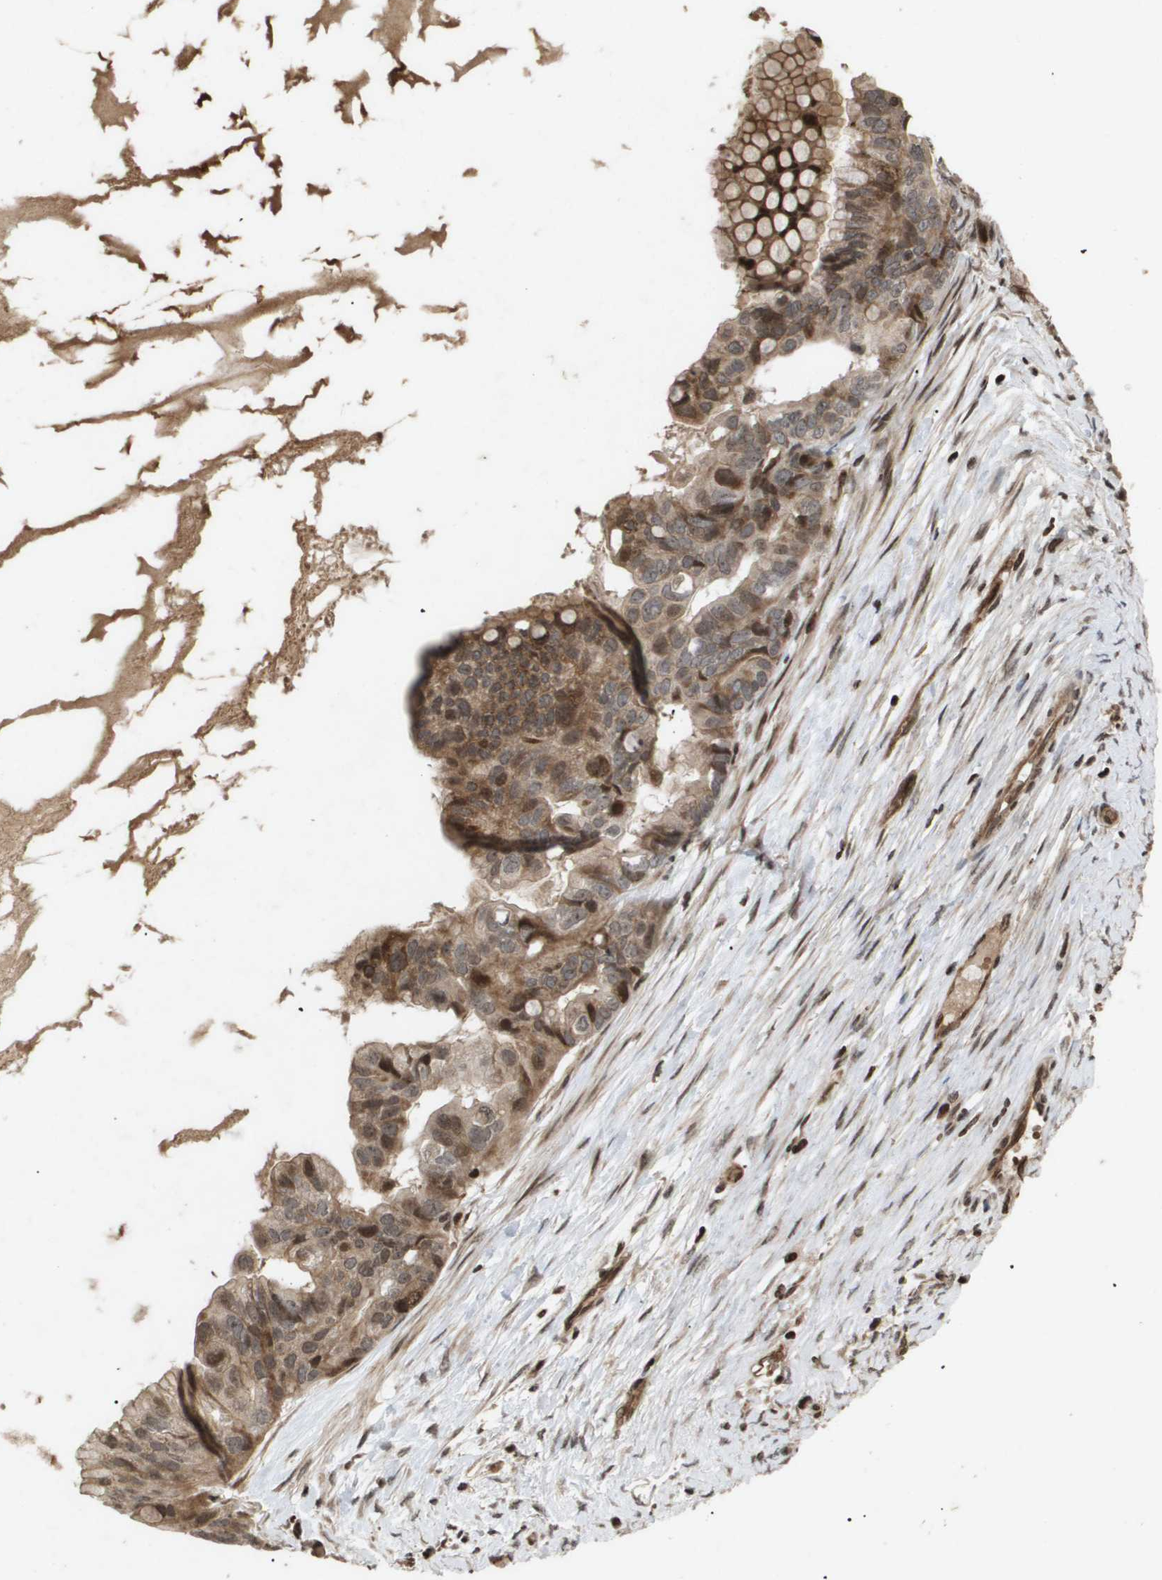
{"staining": {"intensity": "moderate", "quantity": ">75%", "location": "cytoplasmic/membranous,nuclear"}, "tissue": "ovarian cancer", "cell_type": "Tumor cells", "image_type": "cancer", "snomed": [{"axis": "morphology", "description": "Cystadenocarcinoma, mucinous, NOS"}, {"axis": "topography", "description": "Ovary"}], "caption": "Human mucinous cystadenocarcinoma (ovarian) stained with a brown dye demonstrates moderate cytoplasmic/membranous and nuclear positive expression in about >75% of tumor cells.", "gene": "HSPA6", "patient": {"sex": "female", "age": 80}}